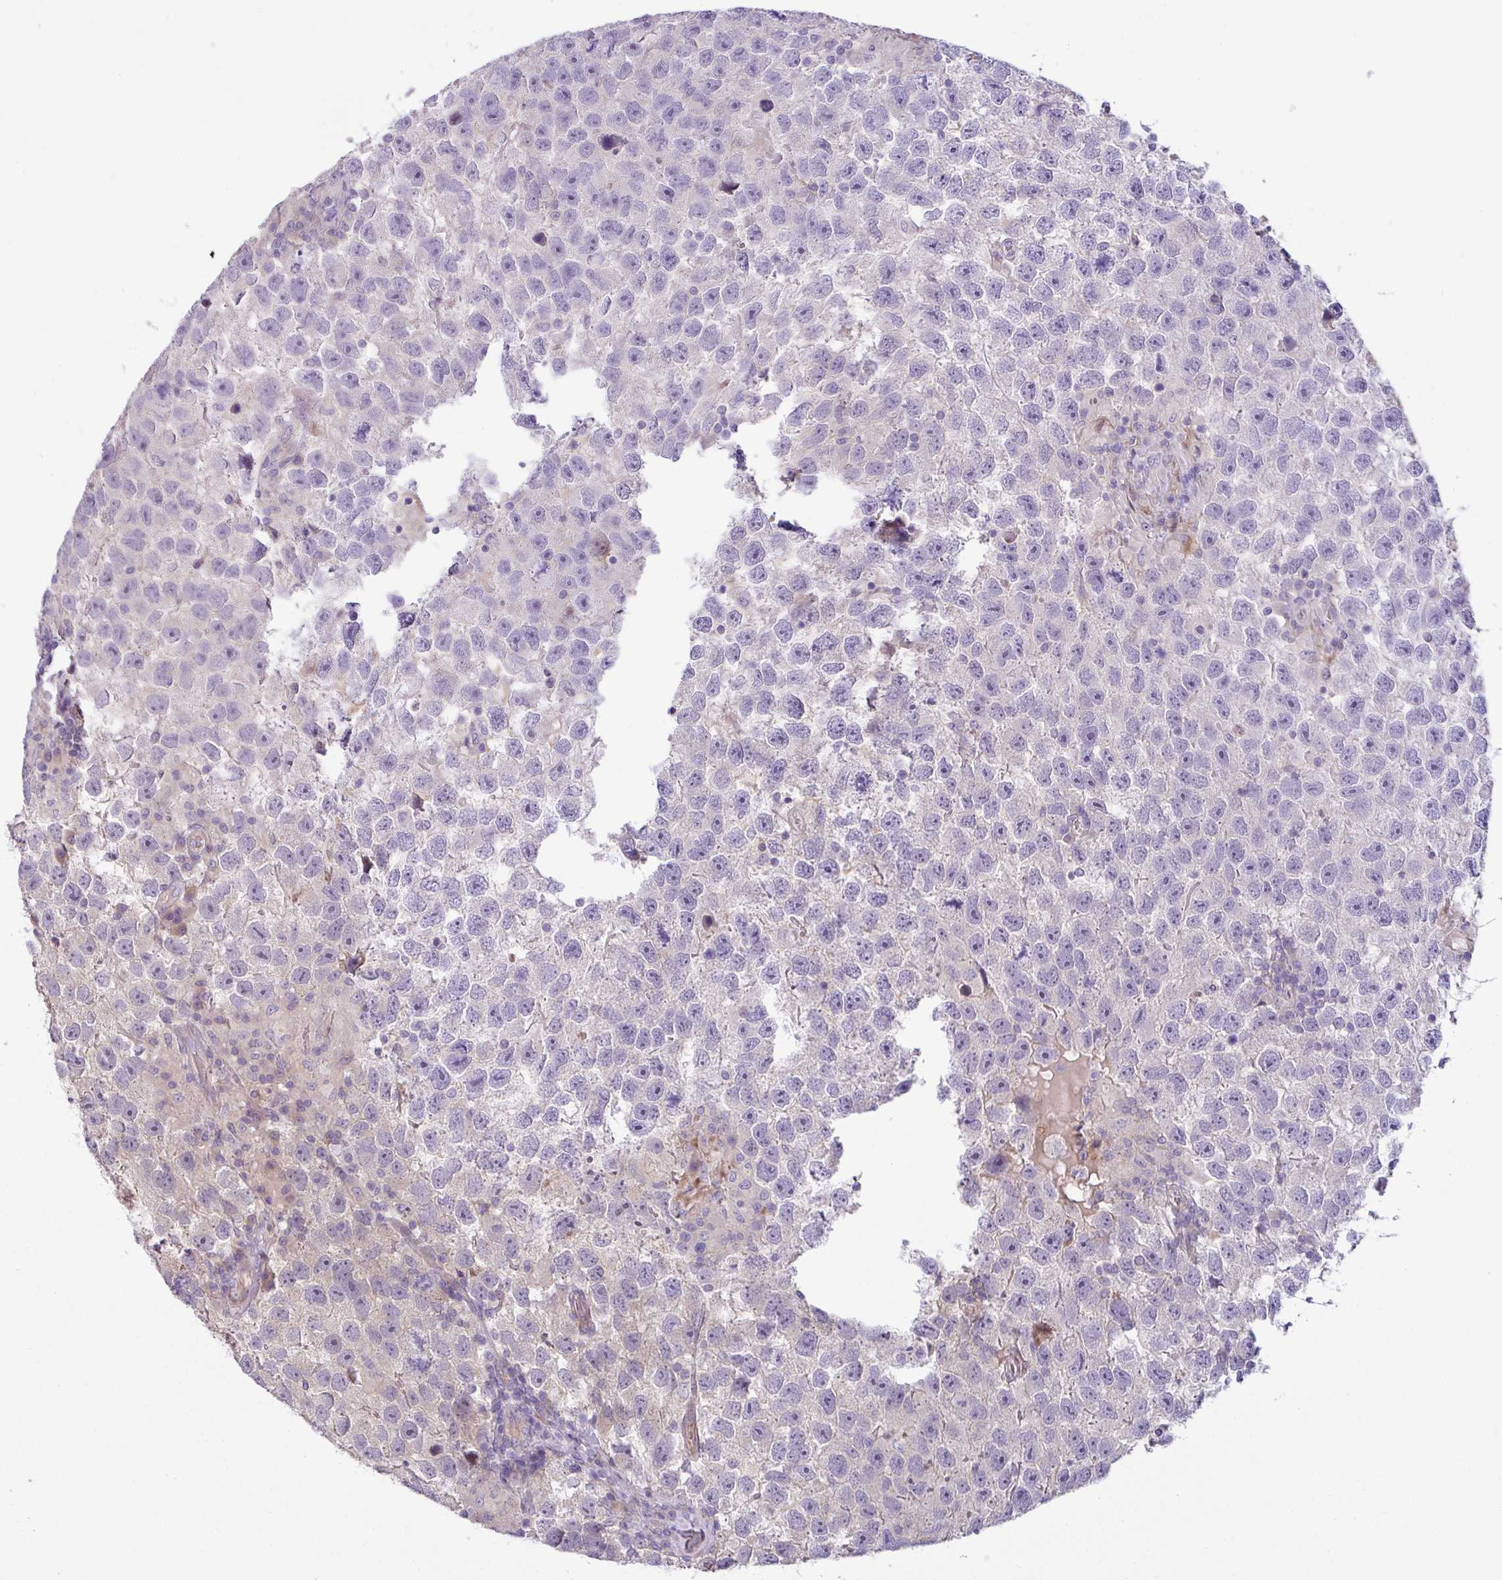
{"staining": {"intensity": "negative", "quantity": "none", "location": "none"}, "tissue": "testis cancer", "cell_type": "Tumor cells", "image_type": "cancer", "snomed": [{"axis": "morphology", "description": "Seminoma, NOS"}, {"axis": "topography", "description": "Testis"}], "caption": "Tumor cells show no significant protein staining in testis seminoma. (Brightfield microscopy of DAB immunohistochemistry (IHC) at high magnification).", "gene": "PIK3R5", "patient": {"sex": "male", "age": 26}}